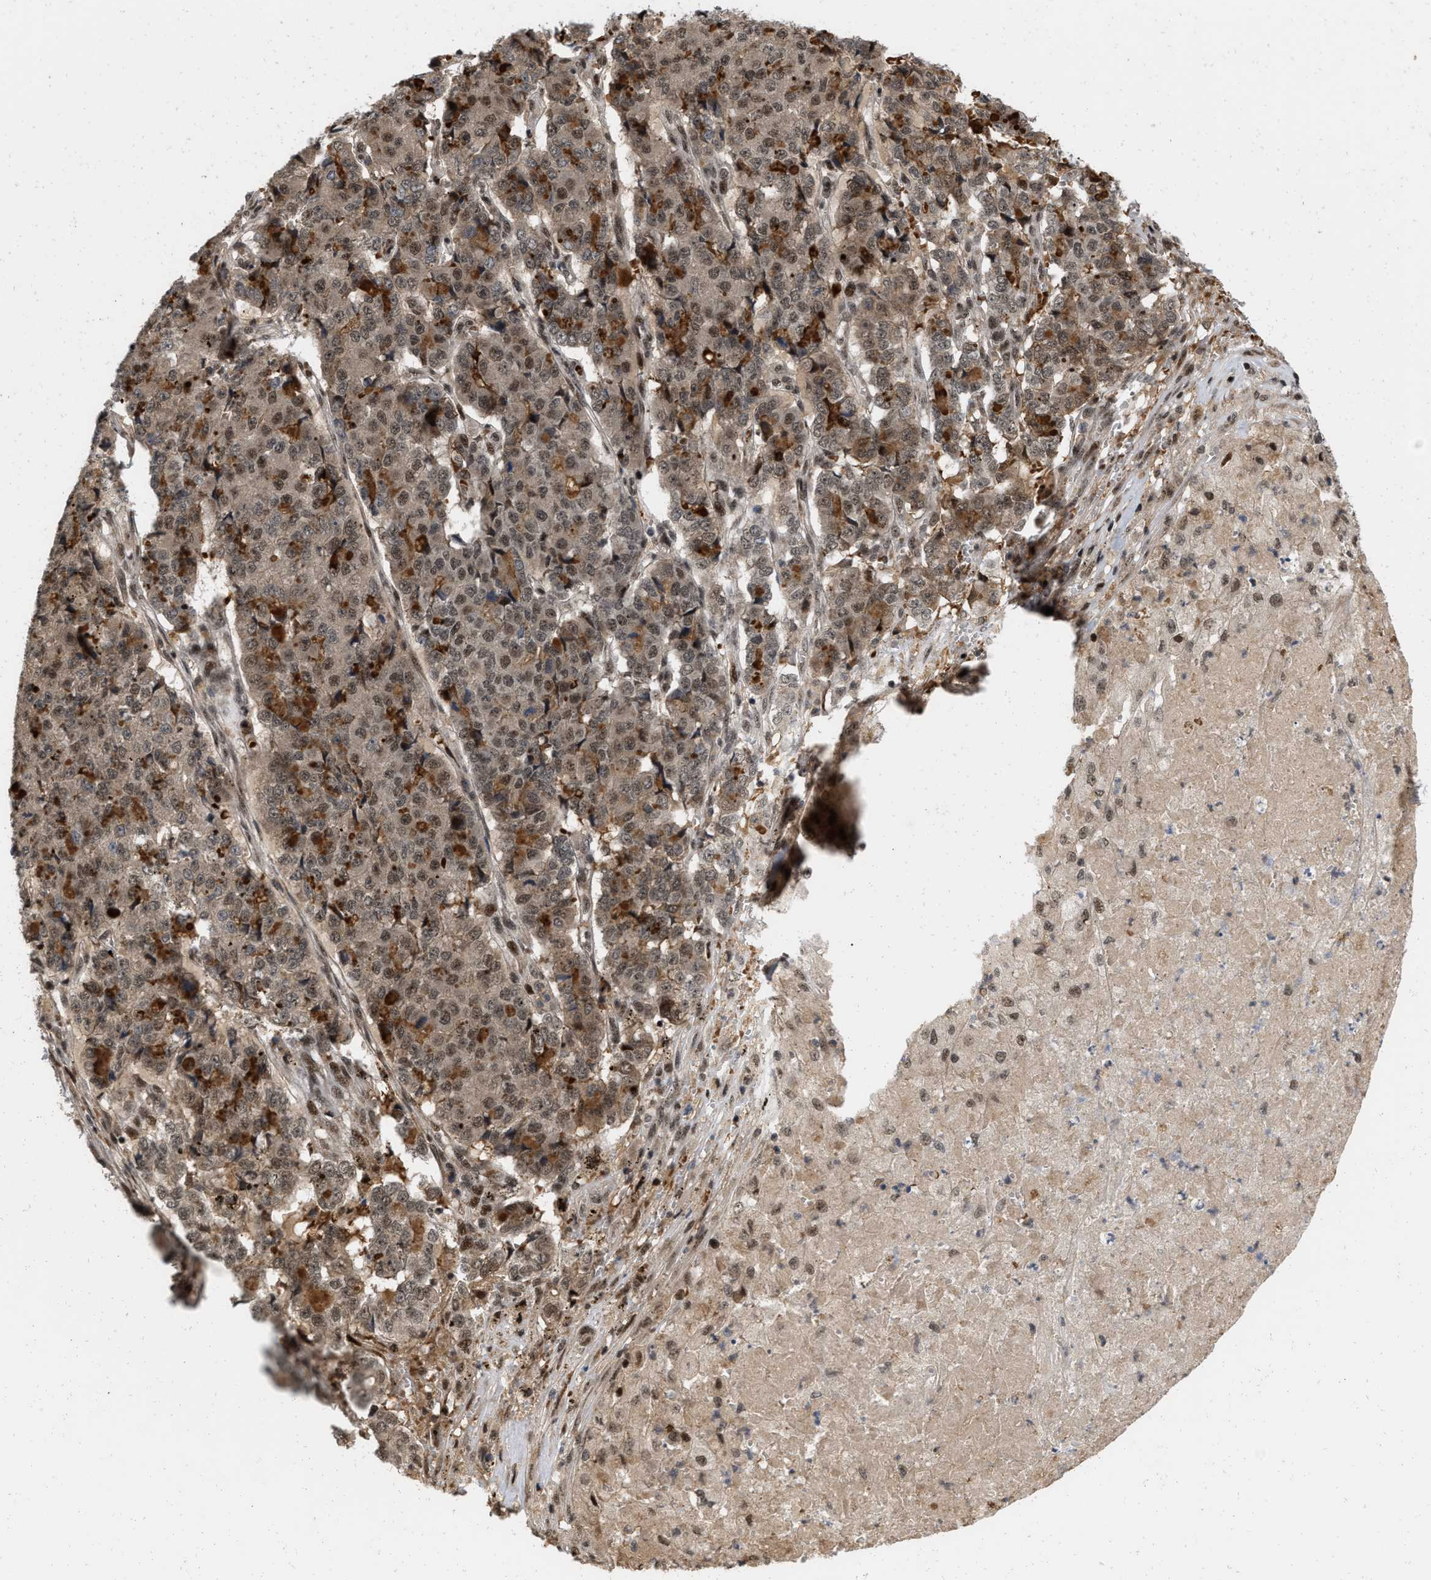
{"staining": {"intensity": "moderate", "quantity": ">75%", "location": "nuclear"}, "tissue": "pancreatic cancer", "cell_type": "Tumor cells", "image_type": "cancer", "snomed": [{"axis": "morphology", "description": "Adenocarcinoma, NOS"}, {"axis": "topography", "description": "Pancreas"}], "caption": "Moderate nuclear expression is identified in approximately >75% of tumor cells in pancreatic cancer.", "gene": "ANKRD11", "patient": {"sex": "male", "age": 50}}